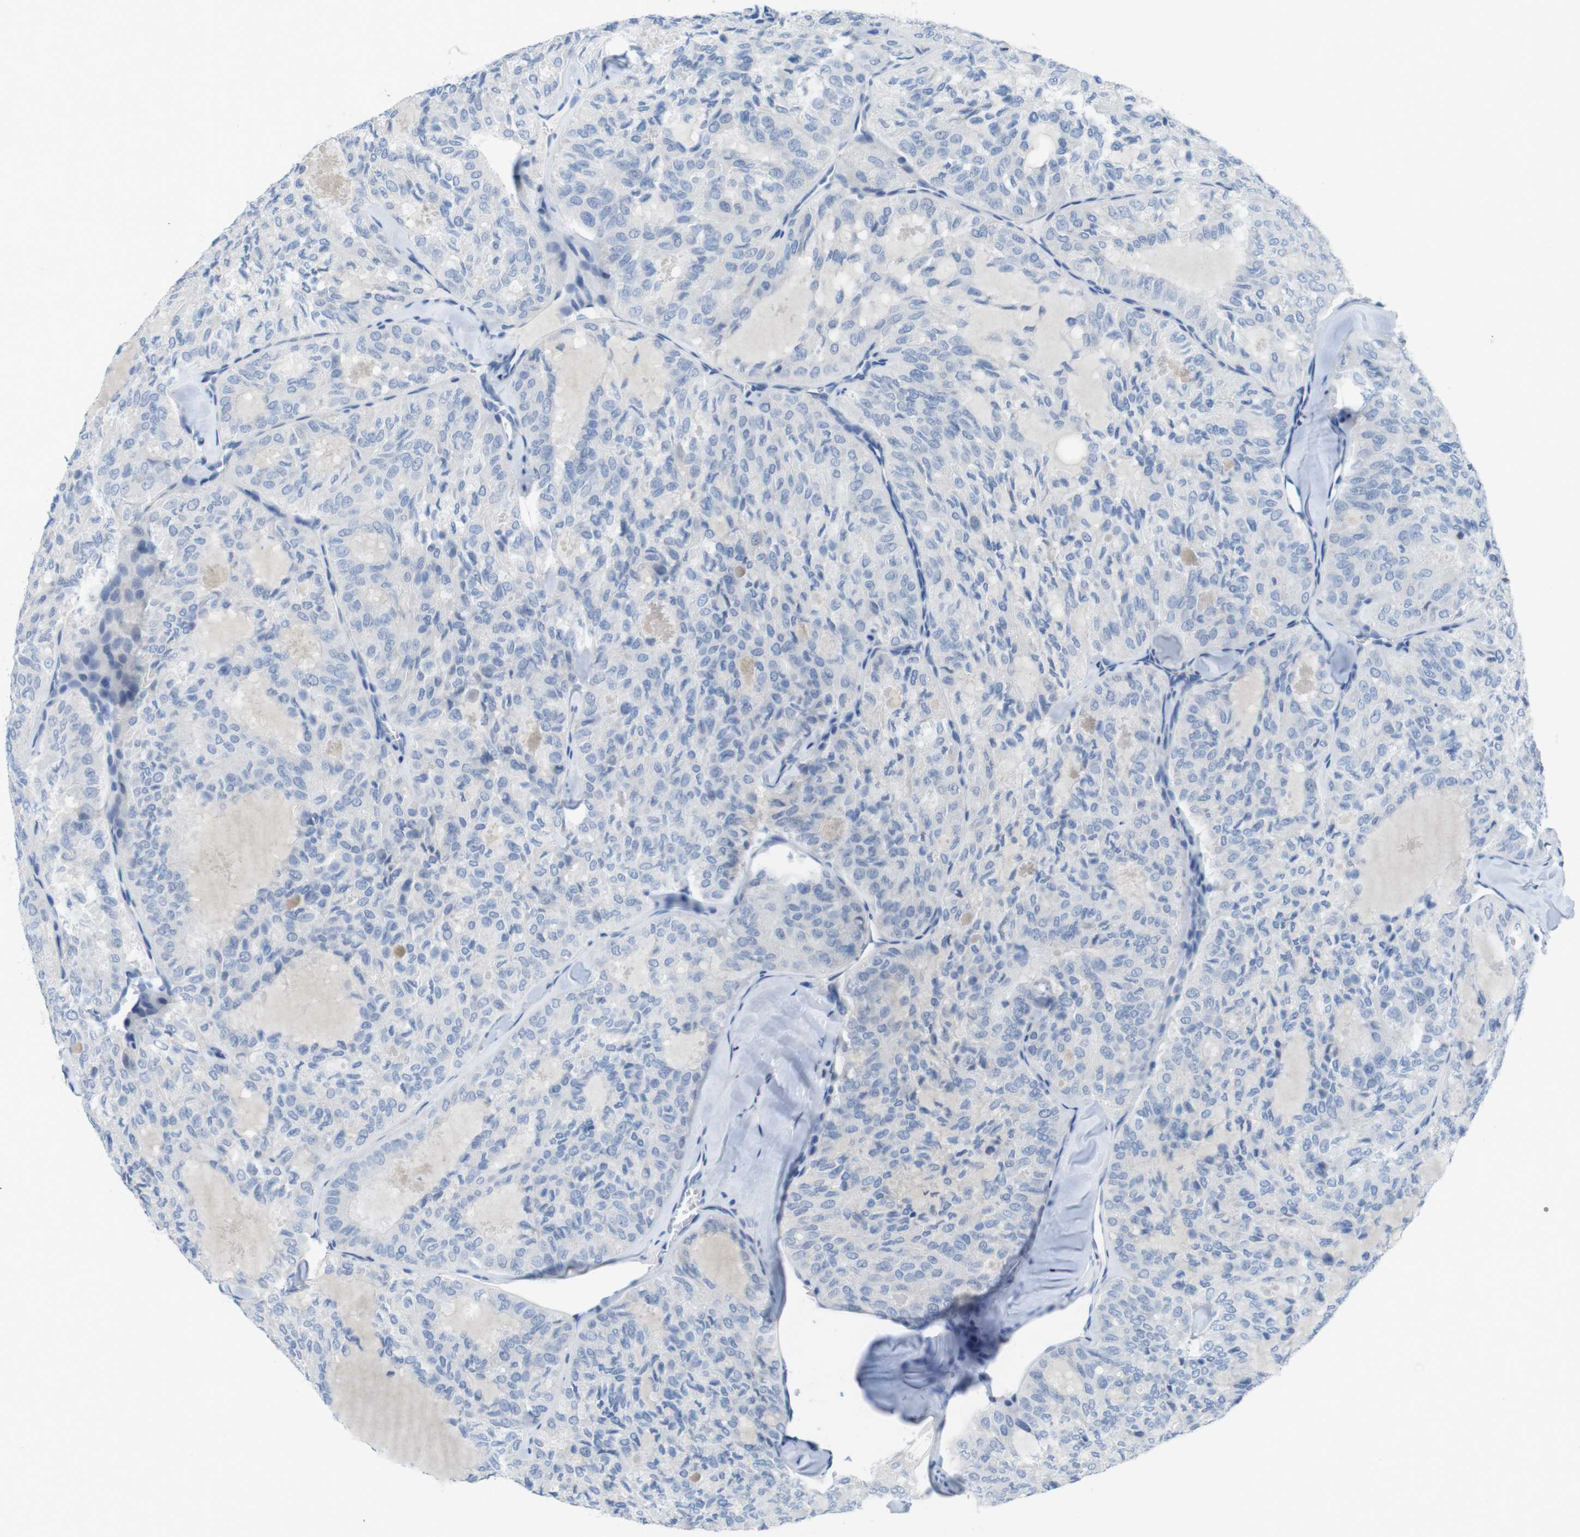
{"staining": {"intensity": "negative", "quantity": "none", "location": "none"}, "tissue": "thyroid cancer", "cell_type": "Tumor cells", "image_type": "cancer", "snomed": [{"axis": "morphology", "description": "Follicular adenoma carcinoma, NOS"}, {"axis": "topography", "description": "Thyroid gland"}], "caption": "Immunohistochemistry (IHC) photomicrograph of neoplastic tissue: human thyroid follicular adenoma carcinoma stained with DAB reveals no significant protein staining in tumor cells. (DAB (3,3'-diaminobenzidine) immunohistochemistry with hematoxylin counter stain).", "gene": "CD5", "patient": {"sex": "male", "age": 75}}